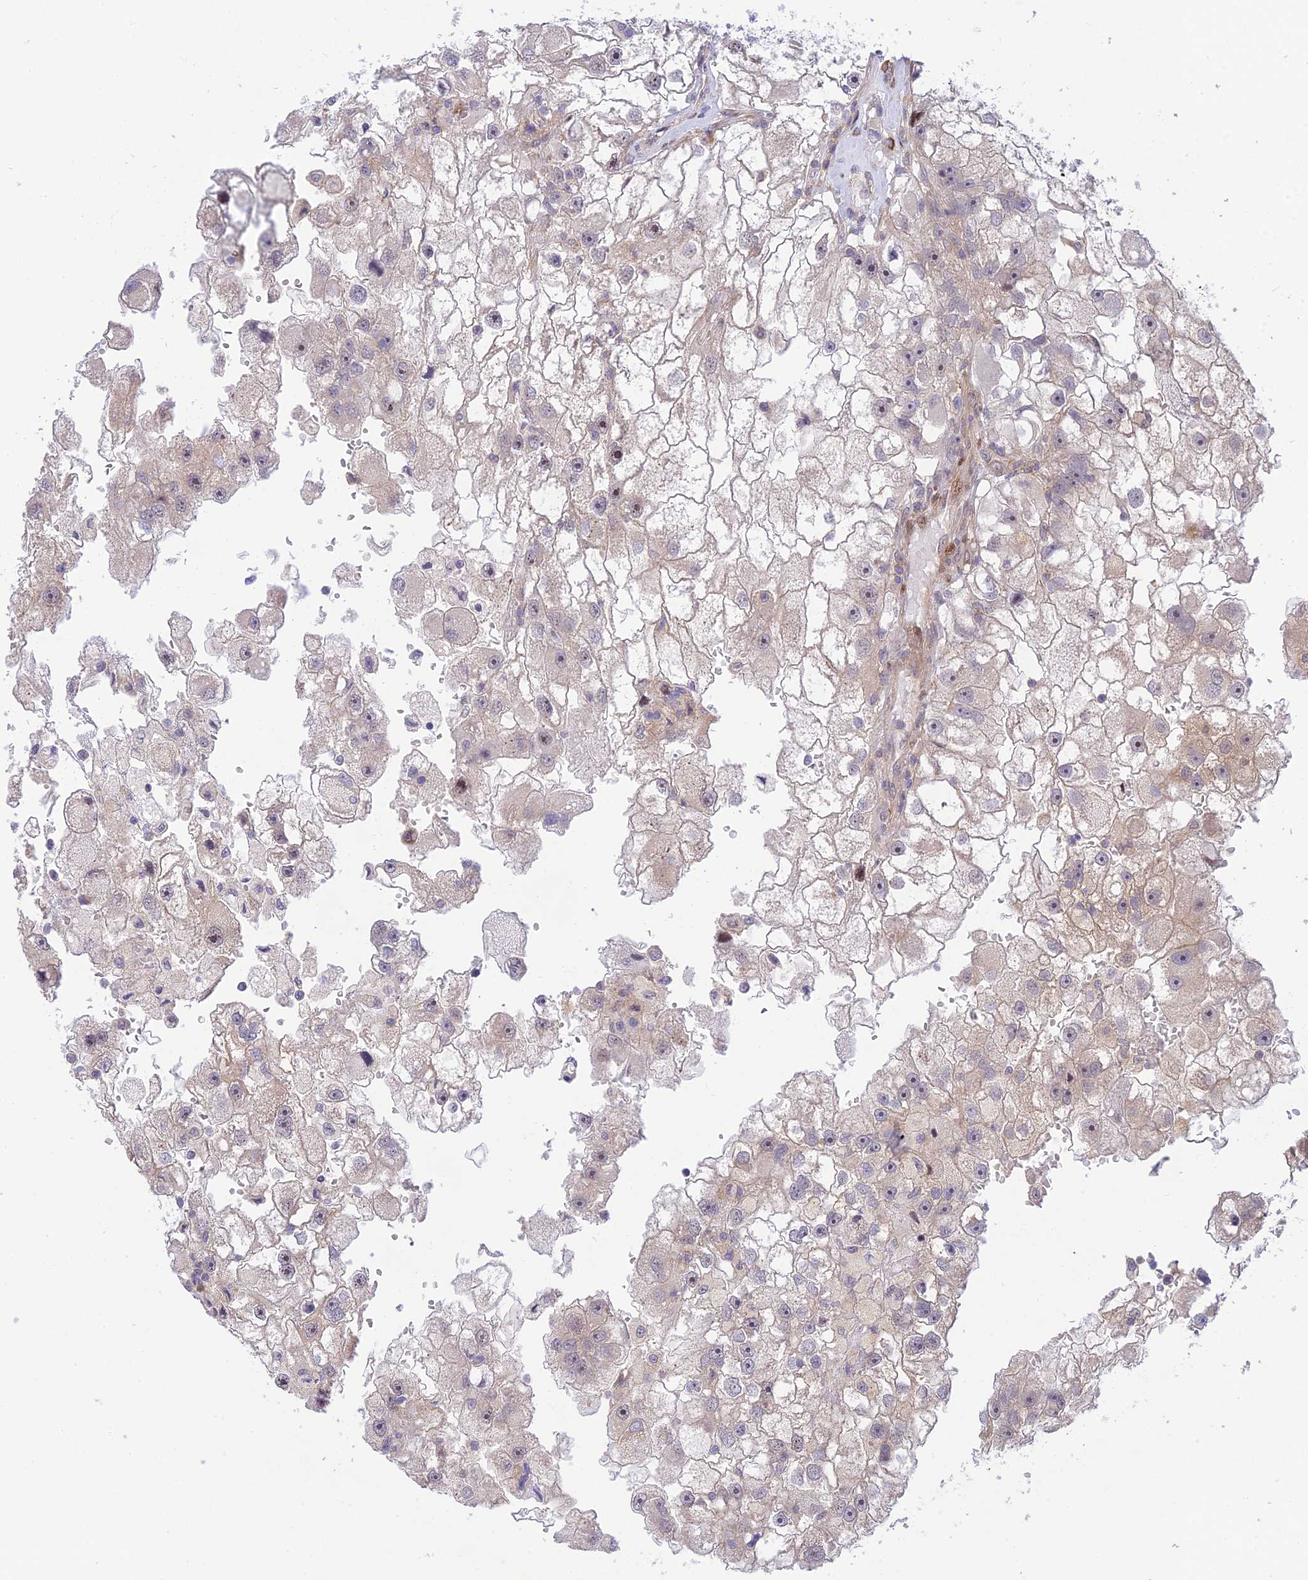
{"staining": {"intensity": "moderate", "quantity": "<25%", "location": "nuclear"}, "tissue": "renal cancer", "cell_type": "Tumor cells", "image_type": "cancer", "snomed": [{"axis": "morphology", "description": "Adenocarcinoma, NOS"}, {"axis": "topography", "description": "Kidney"}], "caption": "DAB (3,3'-diaminobenzidine) immunohistochemical staining of renal cancer reveals moderate nuclear protein staining in approximately <25% of tumor cells.", "gene": "ZNF584", "patient": {"sex": "male", "age": 63}}